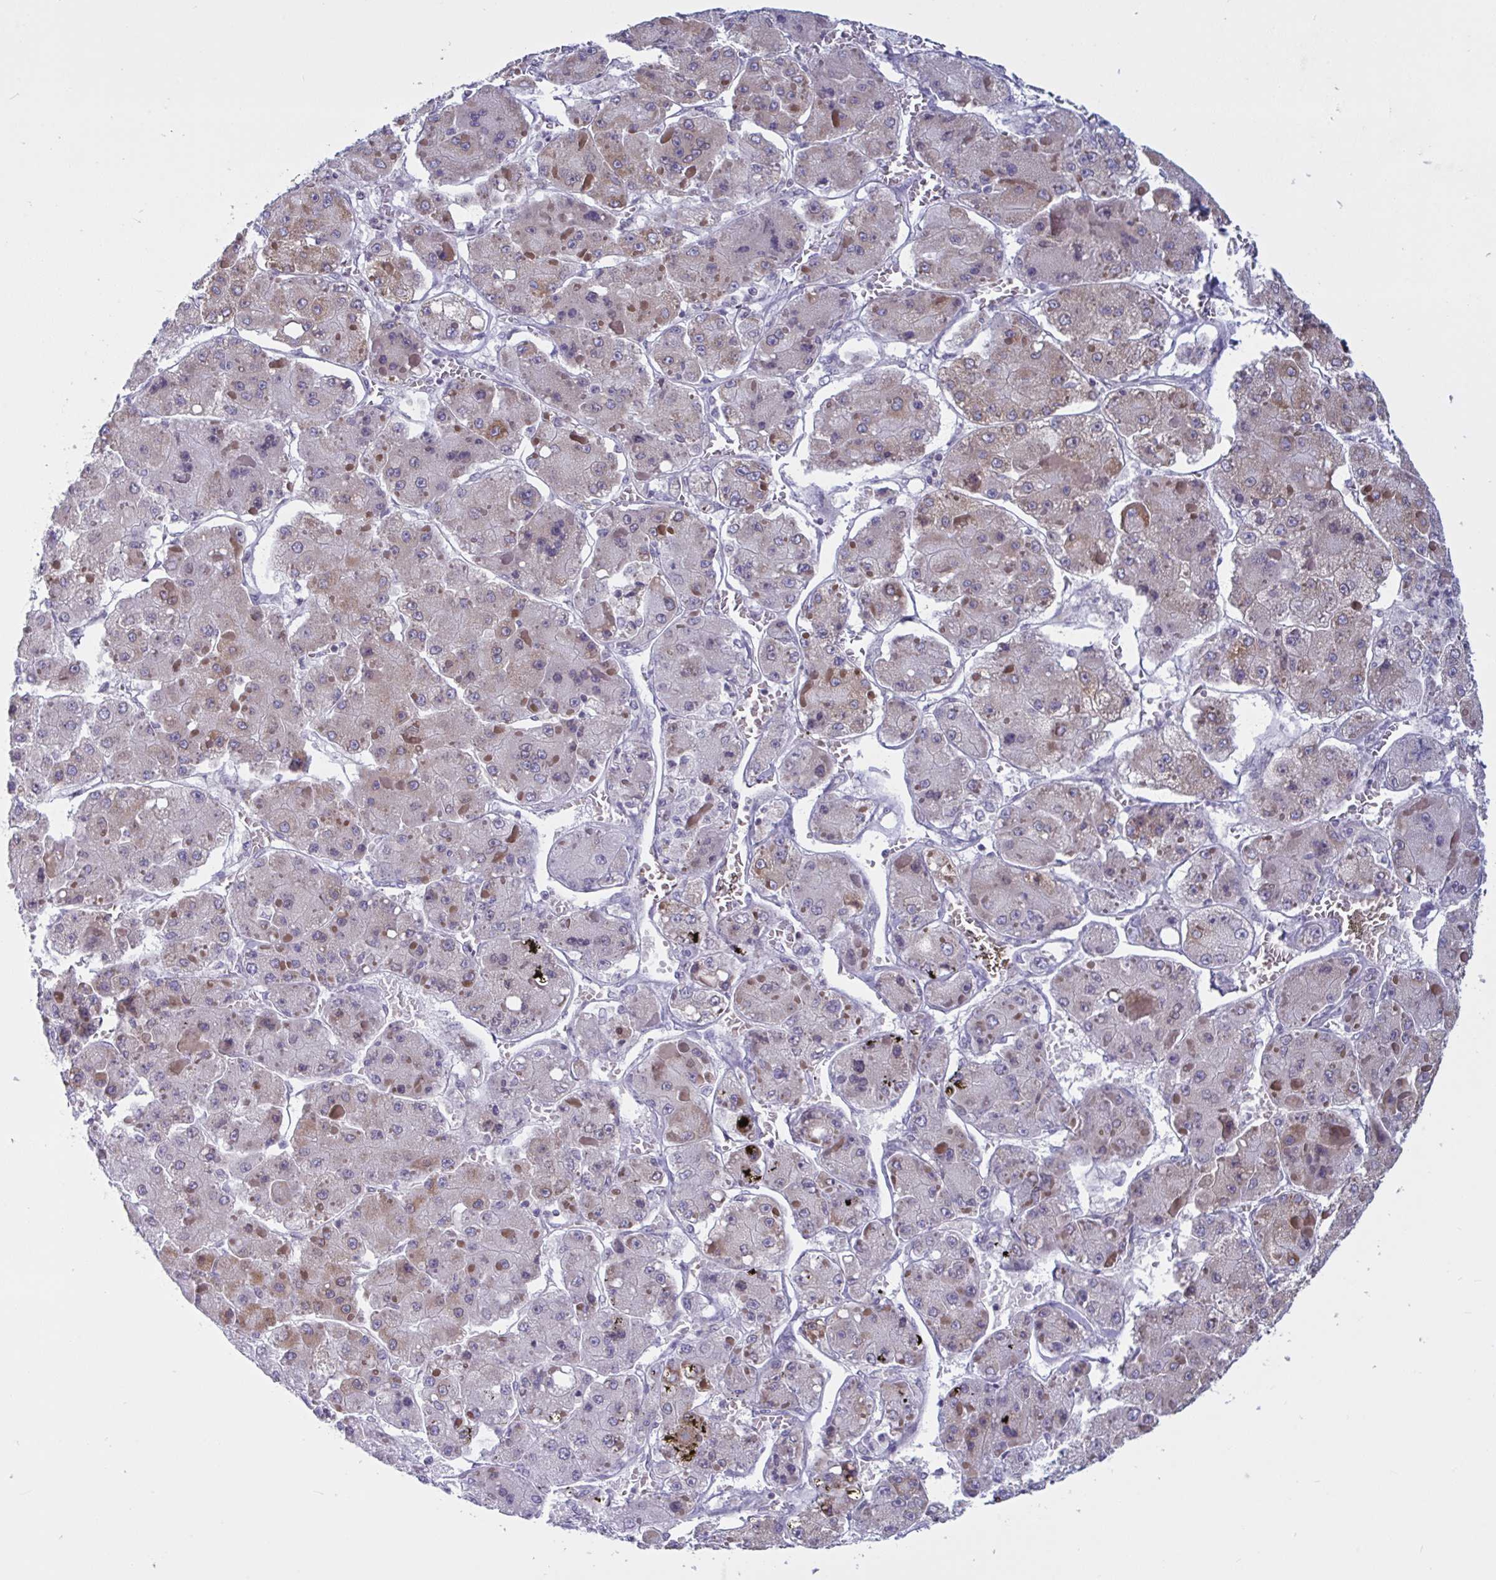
{"staining": {"intensity": "weak", "quantity": "<25%", "location": "cytoplasmic/membranous"}, "tissue": "liver cancer", "cell_type": "Tumor cells", "image_type": "cancer", "snomed": [{"axis": "morphology", "description": "Carcinoma, Hepatocellular, NOS"}, {"axis": "topography", "description": "Liver"}], "caption": "A micrograph of hepatocellular carcinoma (liver) stained for a protein displays no brown staining in tumor cells. (DAB (3,3'-diaminobenzidine) immunohistochemistry with hematoxylin counter stain).", "gene": "TANK", "patient": {"sex": "female", "age": 73}}